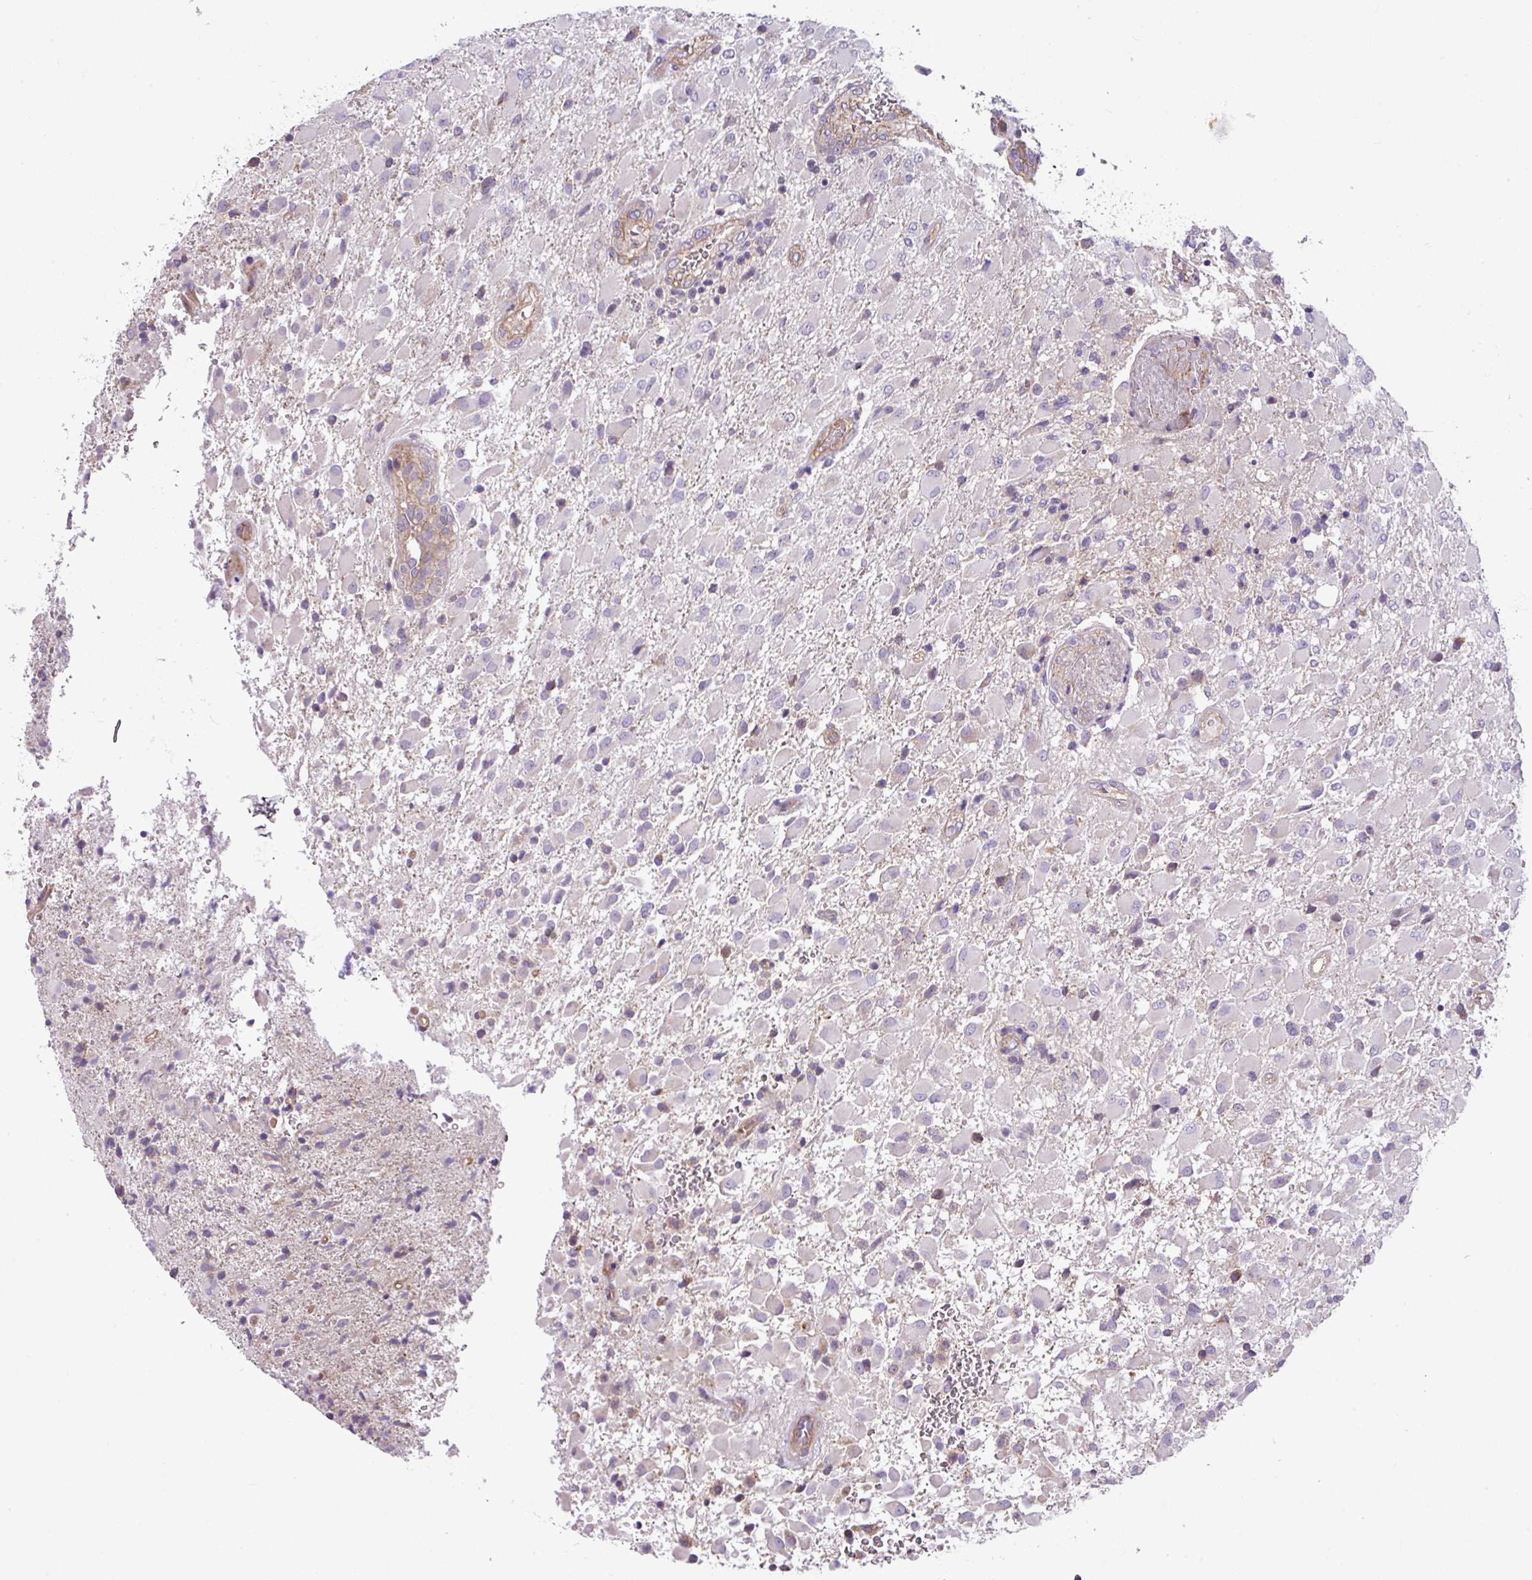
{"staining": {"intensity": "negative", "quantity": "none", "location": "none"}, "tissue": "glioma", "cell_type": "Tumor cells", "image_type": "cancer", "snomed": [{"axis": "morphology", "description": "Glioma, malignant, Low grade"}, {"axis": "topography", "description": "Brain"}], "caption": "This is an immunohistochemistry photomicrograph of low-grade glioma (malignant). There is no expression in tumor cells.", "gene": "SLC23A2", "patient": {"sex": "male", "age": 65}}